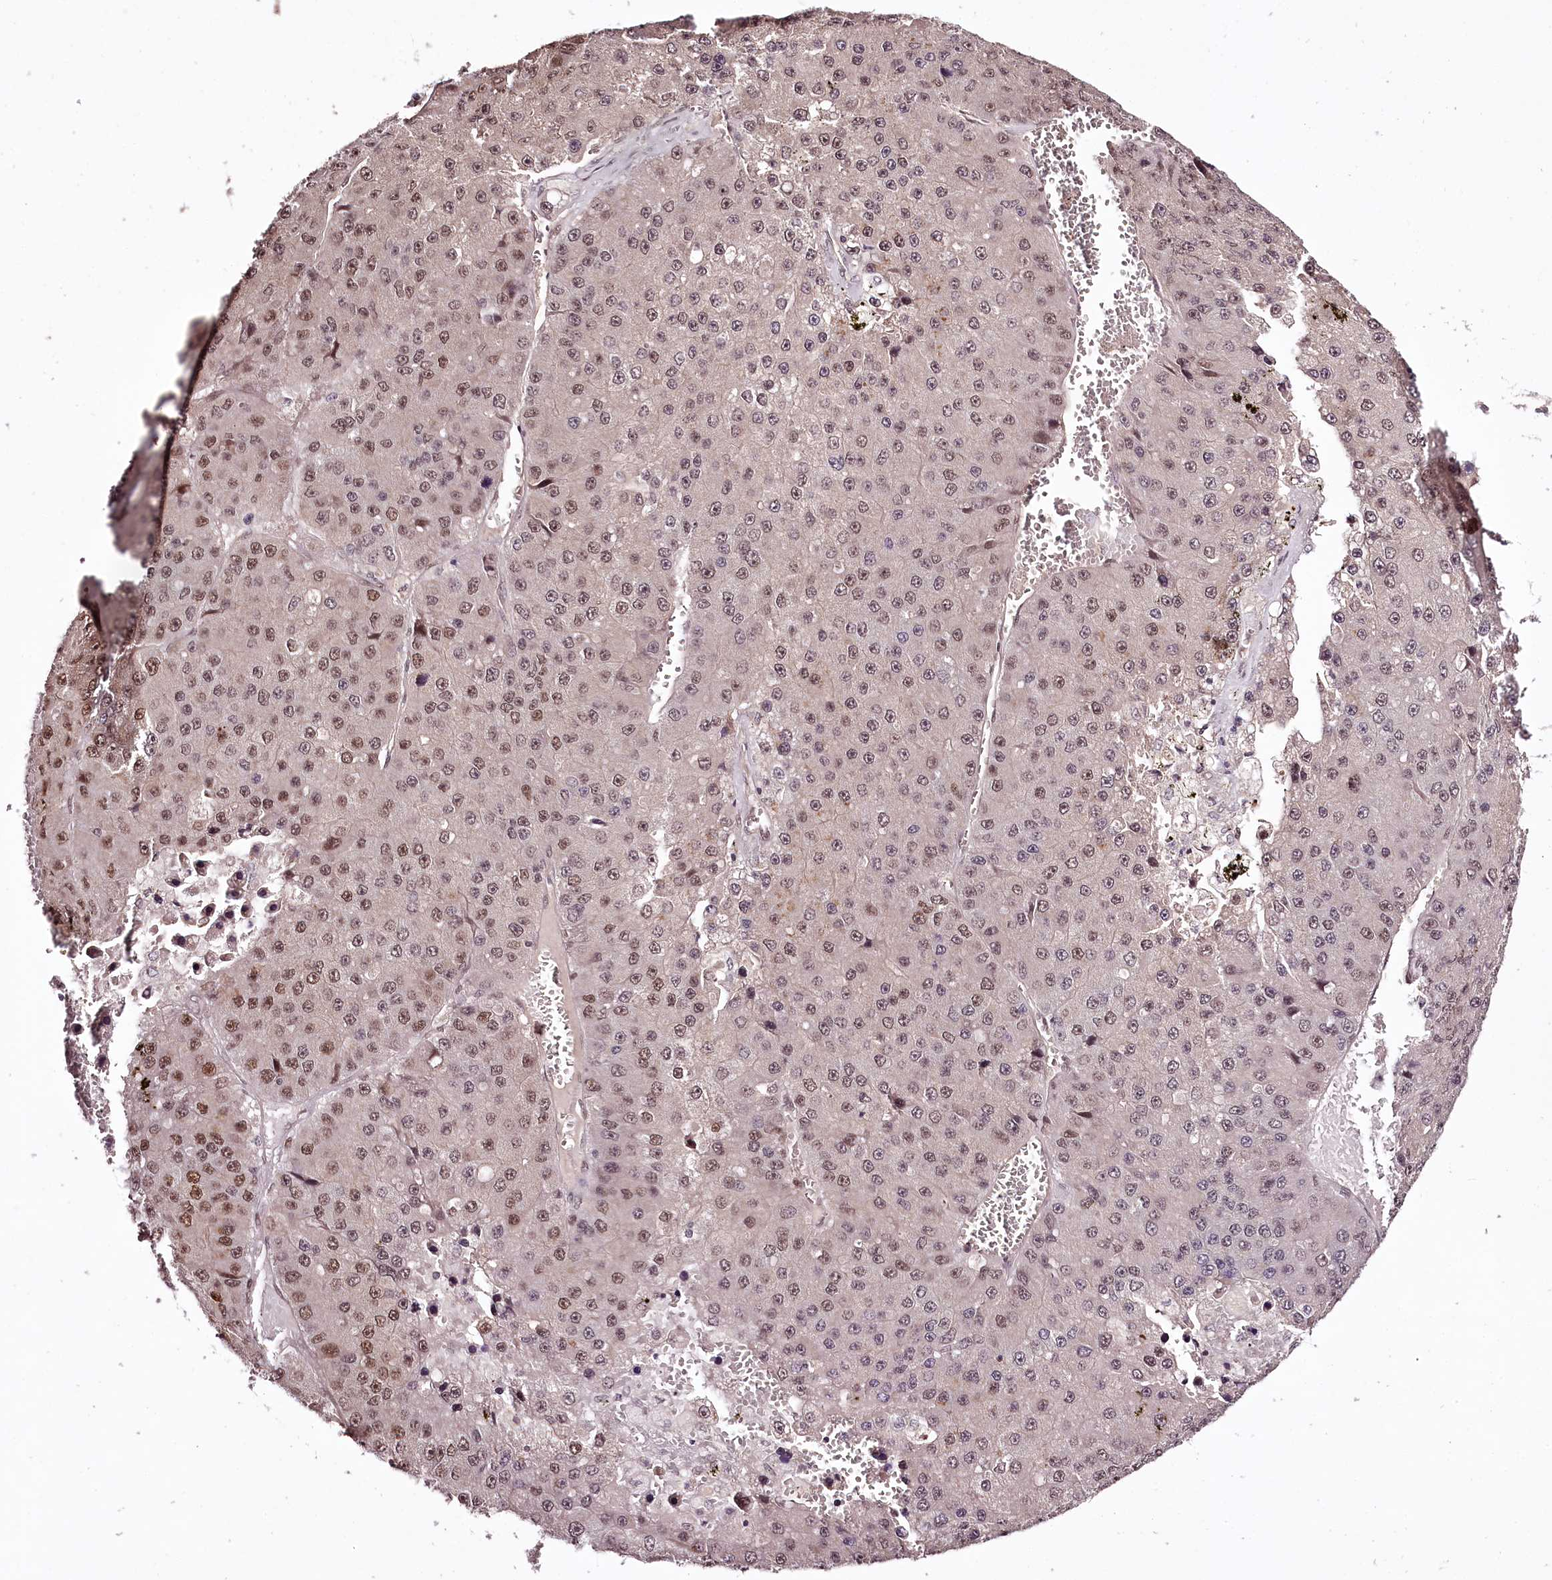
{"staining": {"intensity": "moderate", "quantity": ">75%", "location": "nuclear"}, "tissue": "liver cancer", "cell_type": "Tumor cells", "image_type": "cancer", "snomed": [{"axis": "morphology", "description": "Carcinoma, Hepatocellular, NOS"}, {"axis": "topography", "description": "Liver"}], "caption": "The micrograph demonstrates staining of hepatocellular carcinoma (liver), revealing moderate nuclear protein staining (brown color) within tumor cells. Nuclei are stained in blue.", "gene": "TTC33", "patient": {"sex": "female", "age": 73}}